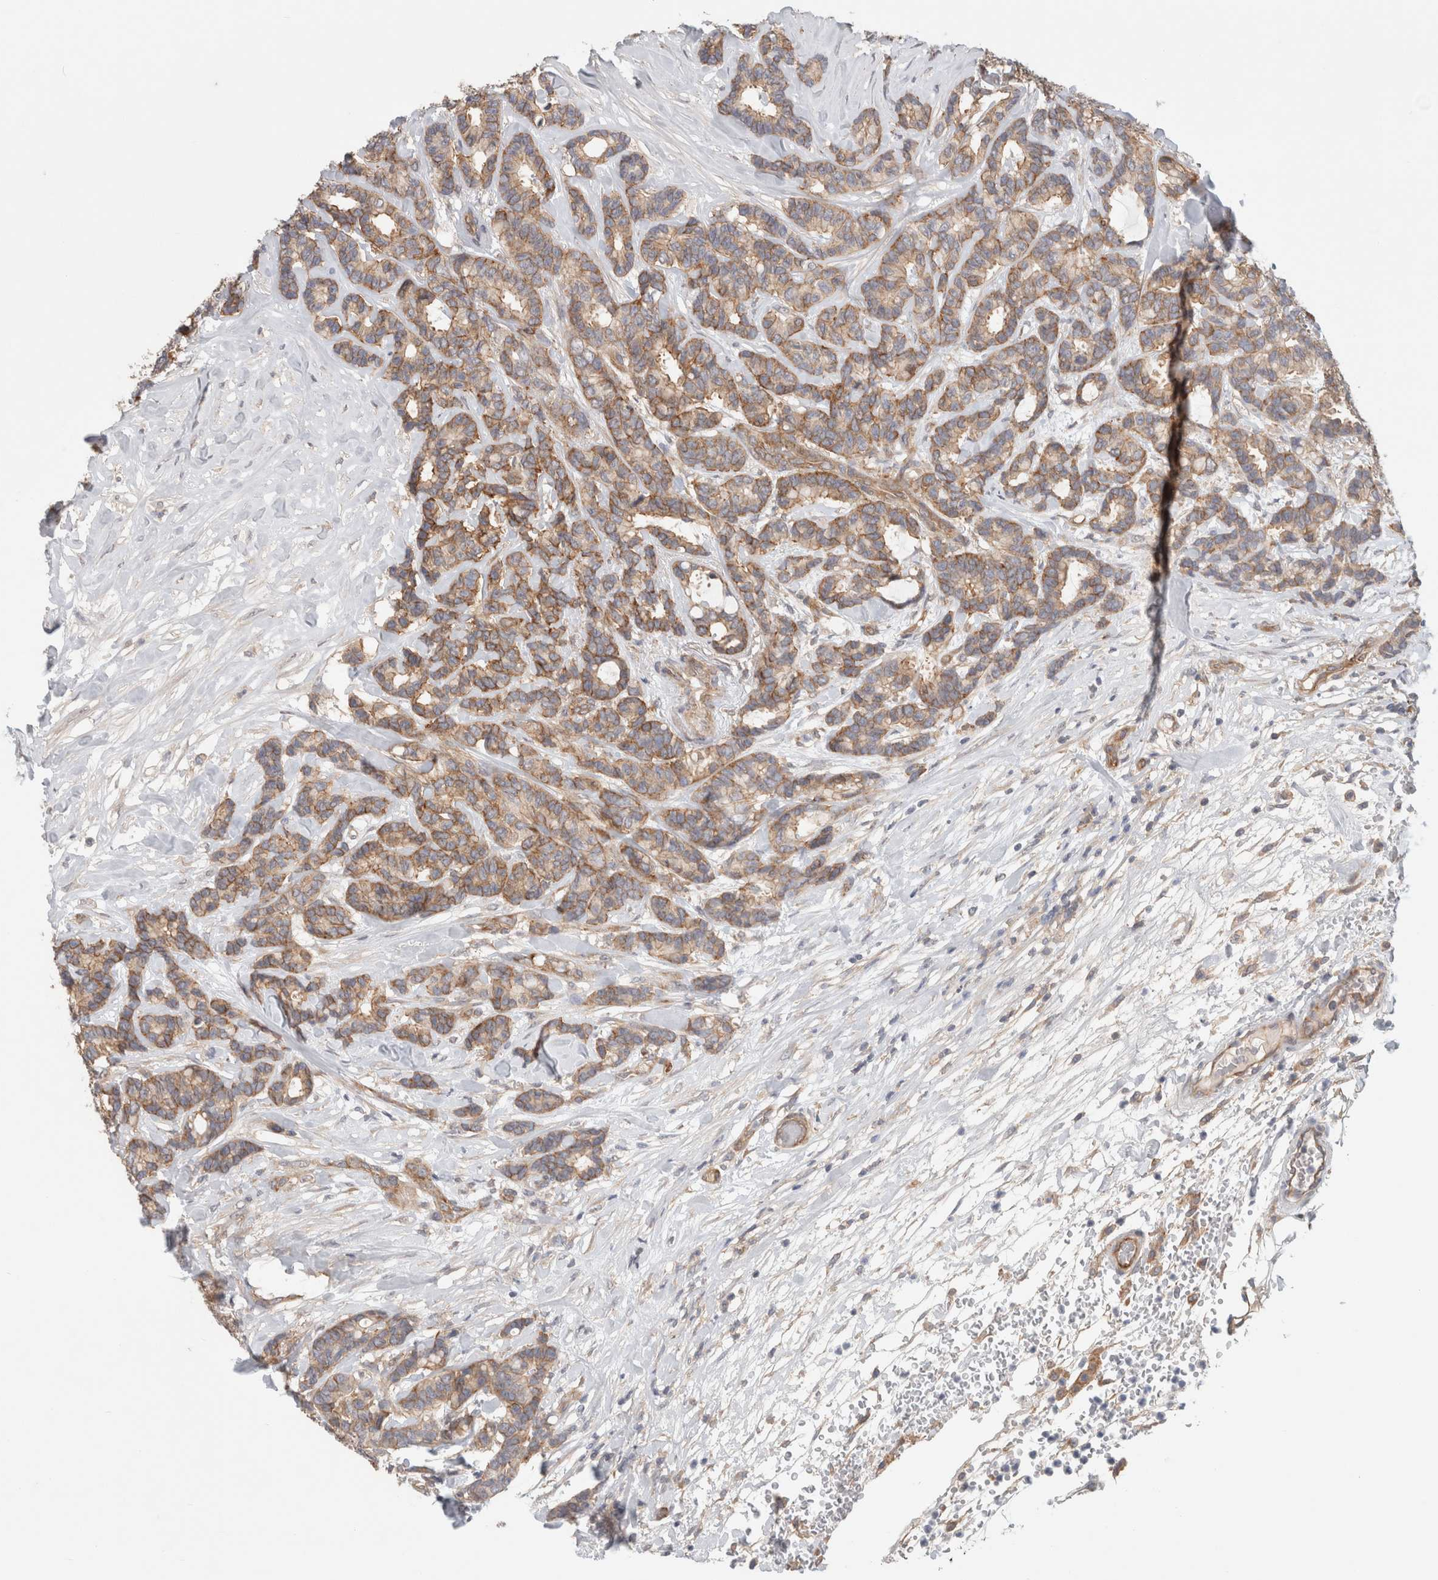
{"staining": {"intensity": "moderate", "quantity": ">75%", "location": "cytoplasmic/membranous"}, "tissue": "breast cancer", "cell_type": "Tumor cells", "image_type": "cancer", "snomed": [{"axis": "morphology", "description": "Duct carcinoma"}, {"axis": "topography", "description": "Breast"}], "caption": "Immunohistochemistry (IHC) staining of breast cancer, which exhibits medium levels of moderate cytoplasmic/membranous expression in approximately >75% of tumor cells indicating moderate cytoplasmic/membranous protein positivity. The staining was performed using DAB (3,3'-diaminobenzidine) (brown) for protein detection and nuclei were counterstained in hematoxylin (blue).", "gene": "RASAL2", "patient": {"sex": "female", "age": 87}}